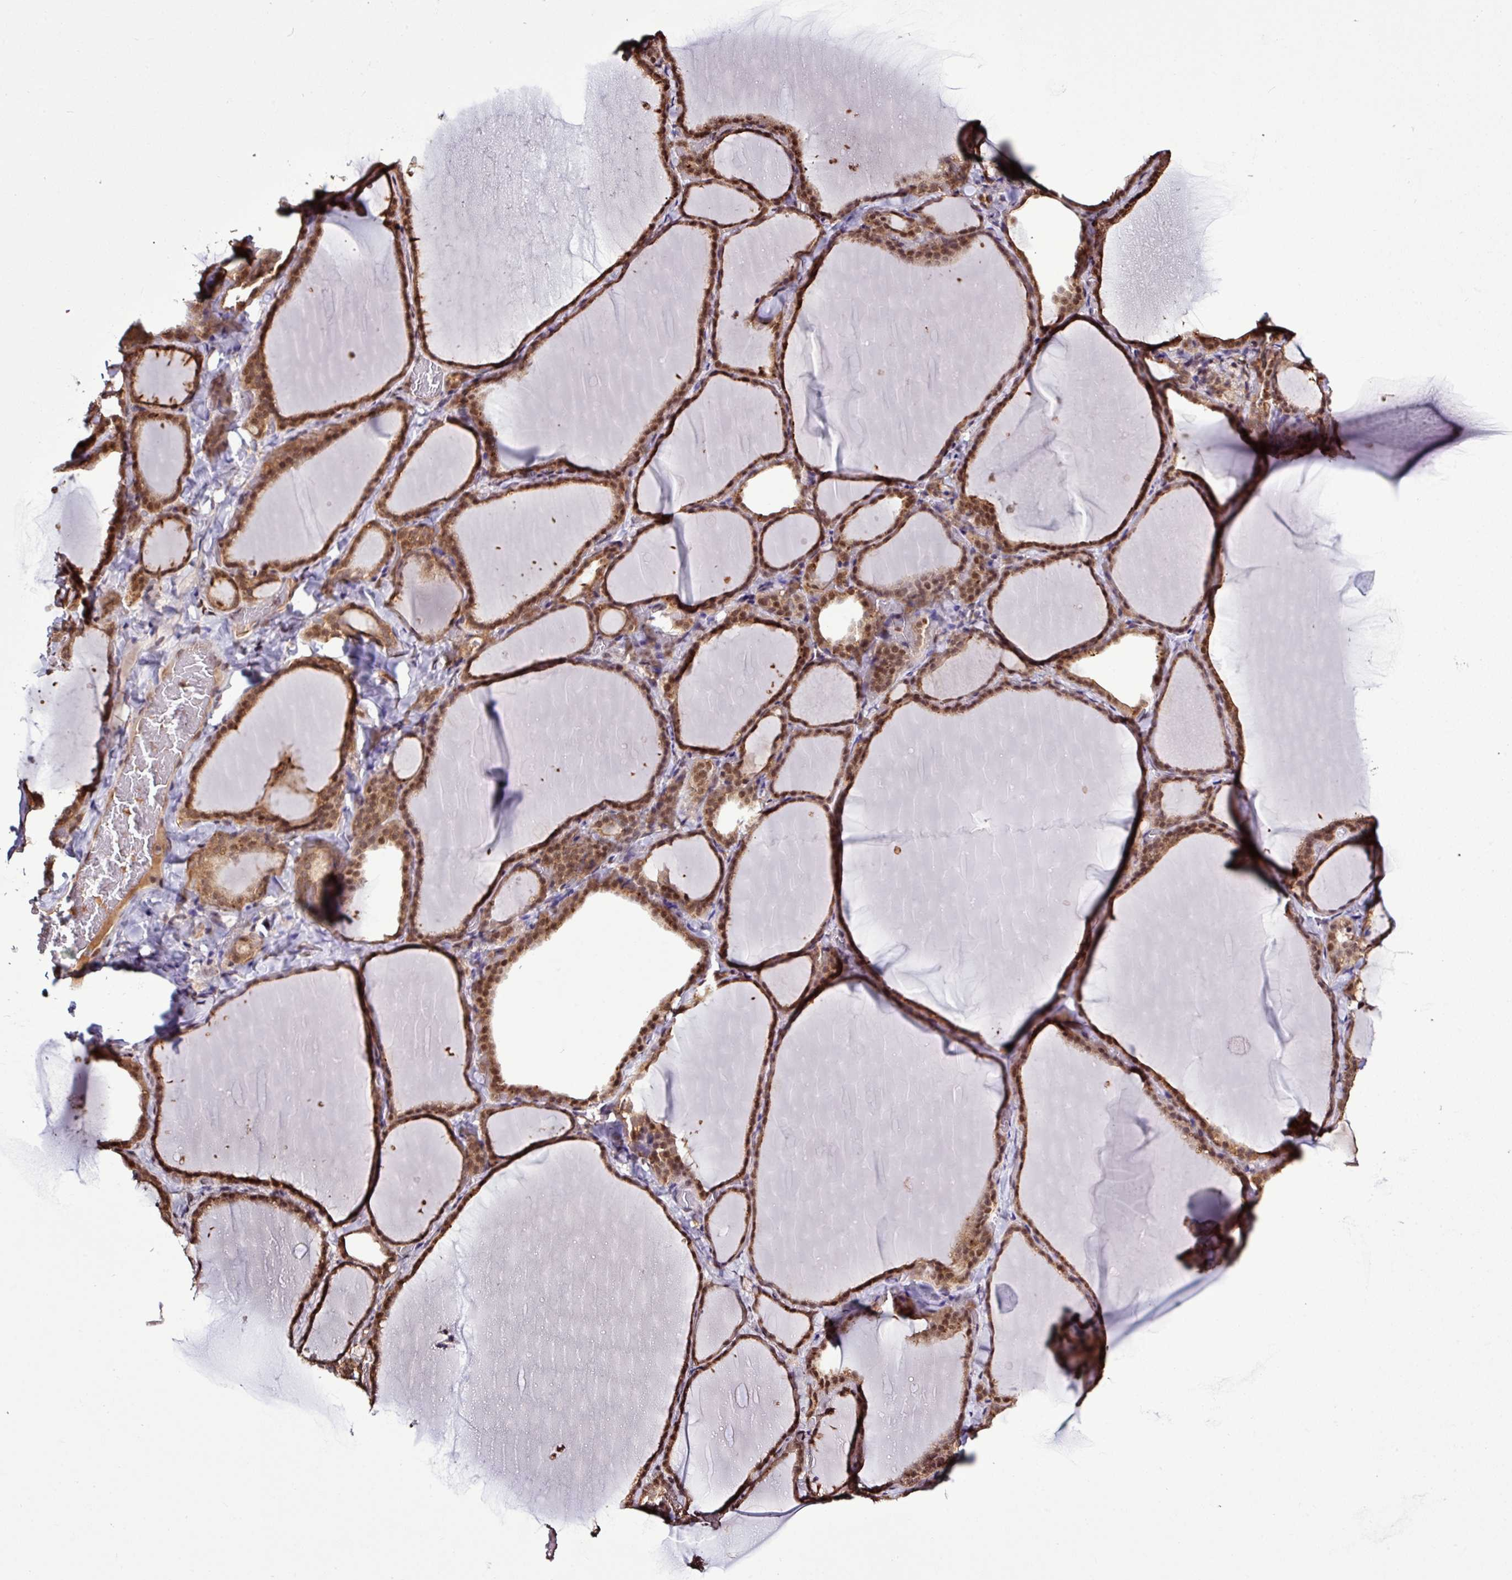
{"staining": {"intensity": "moderate", "quantity": ">75%", "location": "cytoplasmic/membranous,nuclear"}, "tissue": "thyroid gland", "cell_type": "Glandular cells", "image_type": "normal", "snomed": [{"axis": "morphology", "description": "Normal tissue, NOS"}, {"axis": "topography", "description": "Thyroid gland"}], "caption": "Glandular cells show moderate cytoplasmic/membranous,nuclear expression in approximately >75% of cells in normal thyroid gland.", "gene": "ITPKC", "patient": {"sex": "female", "age": 22}}